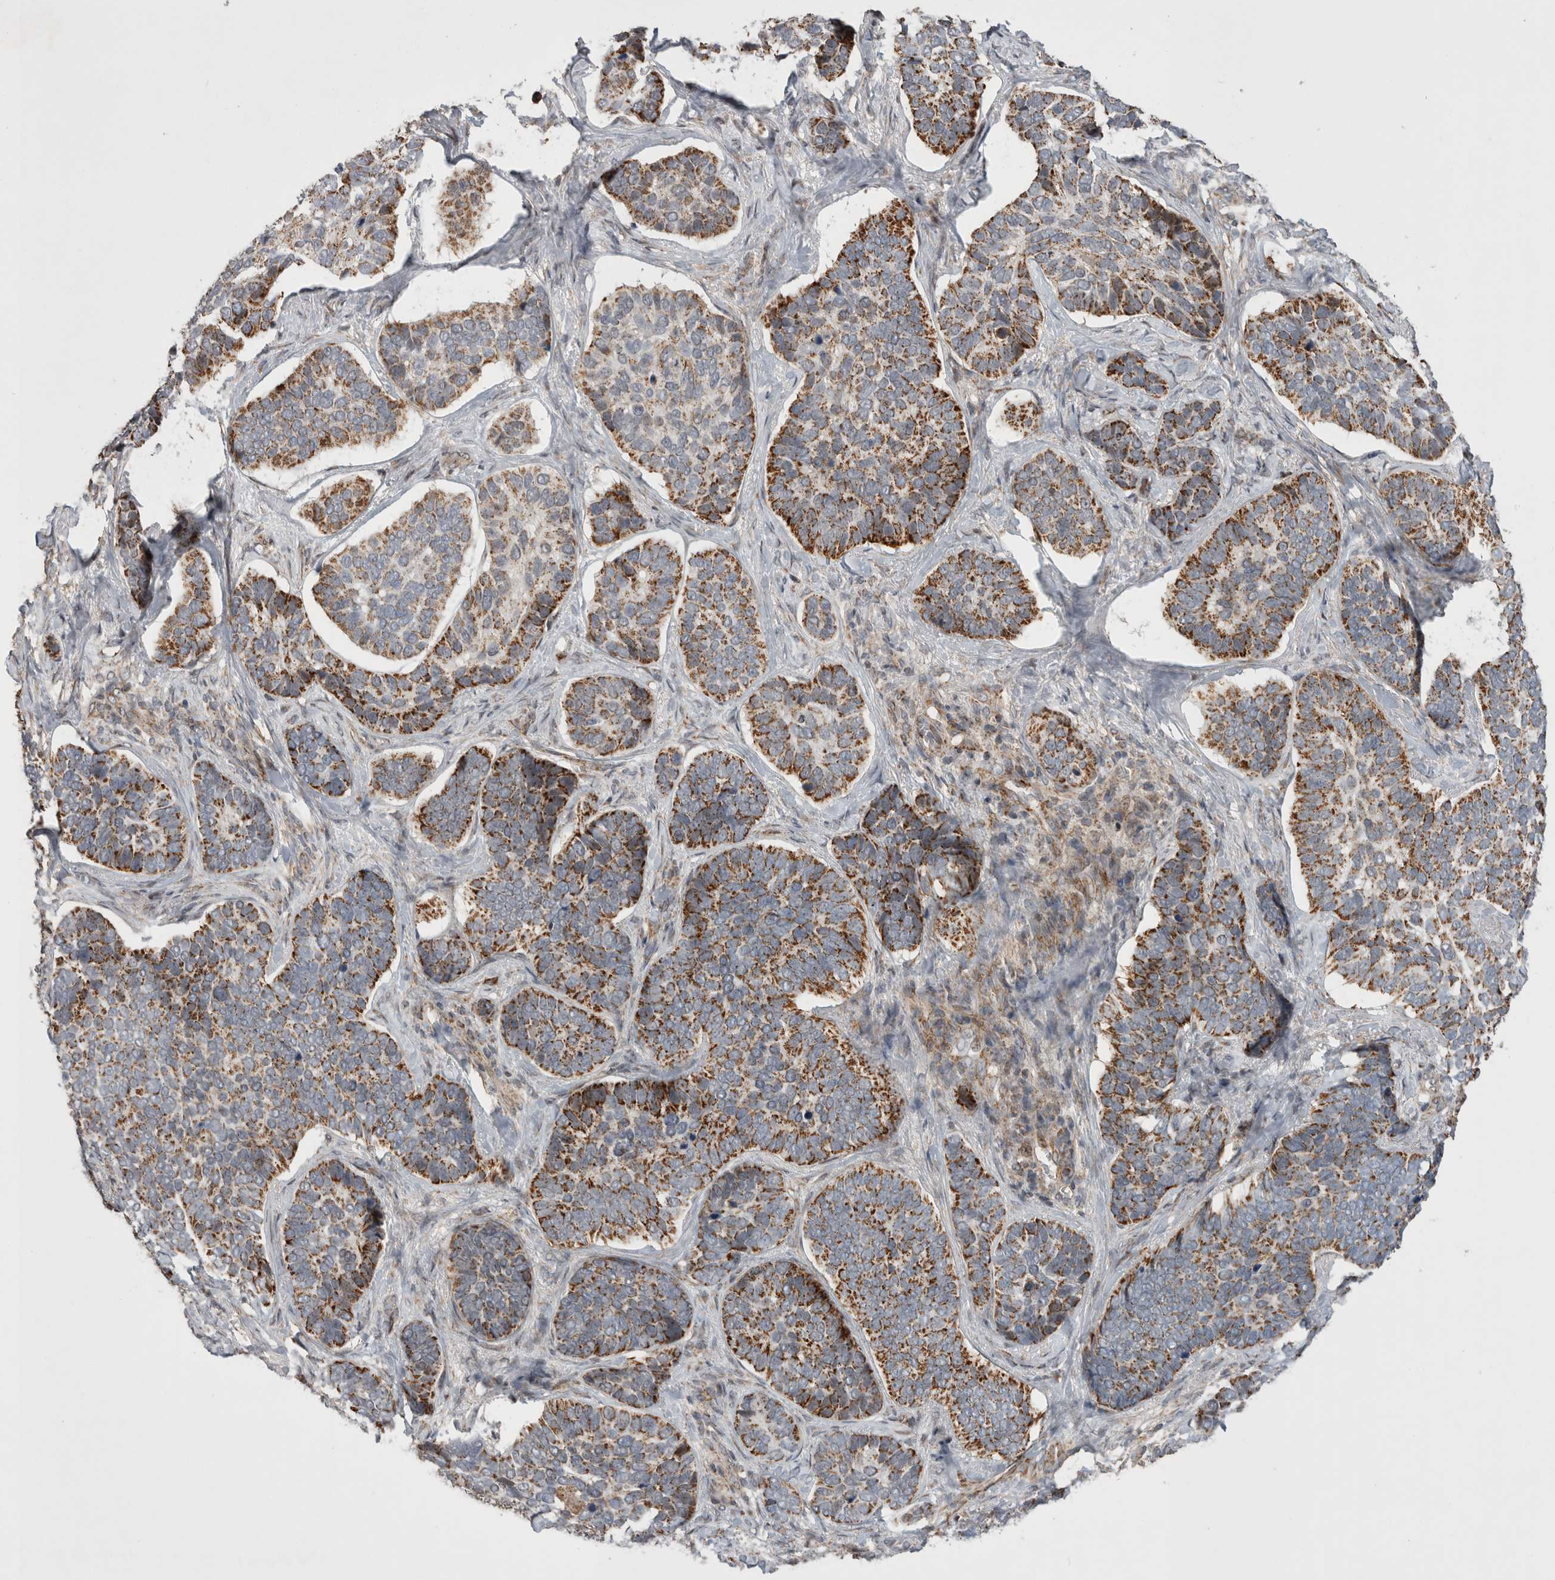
{"staining": {"intensity": "moderate", "quantity": ">75%", "location": "cytoplasmic/membranous"}, "tissue": "skin cancer", "cell_type": "Tumor cells", "image_type": "cancer", "snomed": [{"axis": "morphology", "description": "Basal cell carcinoma"}, {"axis": "topography", "description": "Skin"}], "caption": "Immunohistochemistry micrograph of neoplastic tissue: skin cancer stained using IHC exhibits medium levels of moderate protein expression localized specifically in the cytoplasmic/membranous of tumor cells, appearing as a cytoplasmic/membranous brown color.", "gene": "MRPL37", "patient": {"sex": "male", "age": 62}}